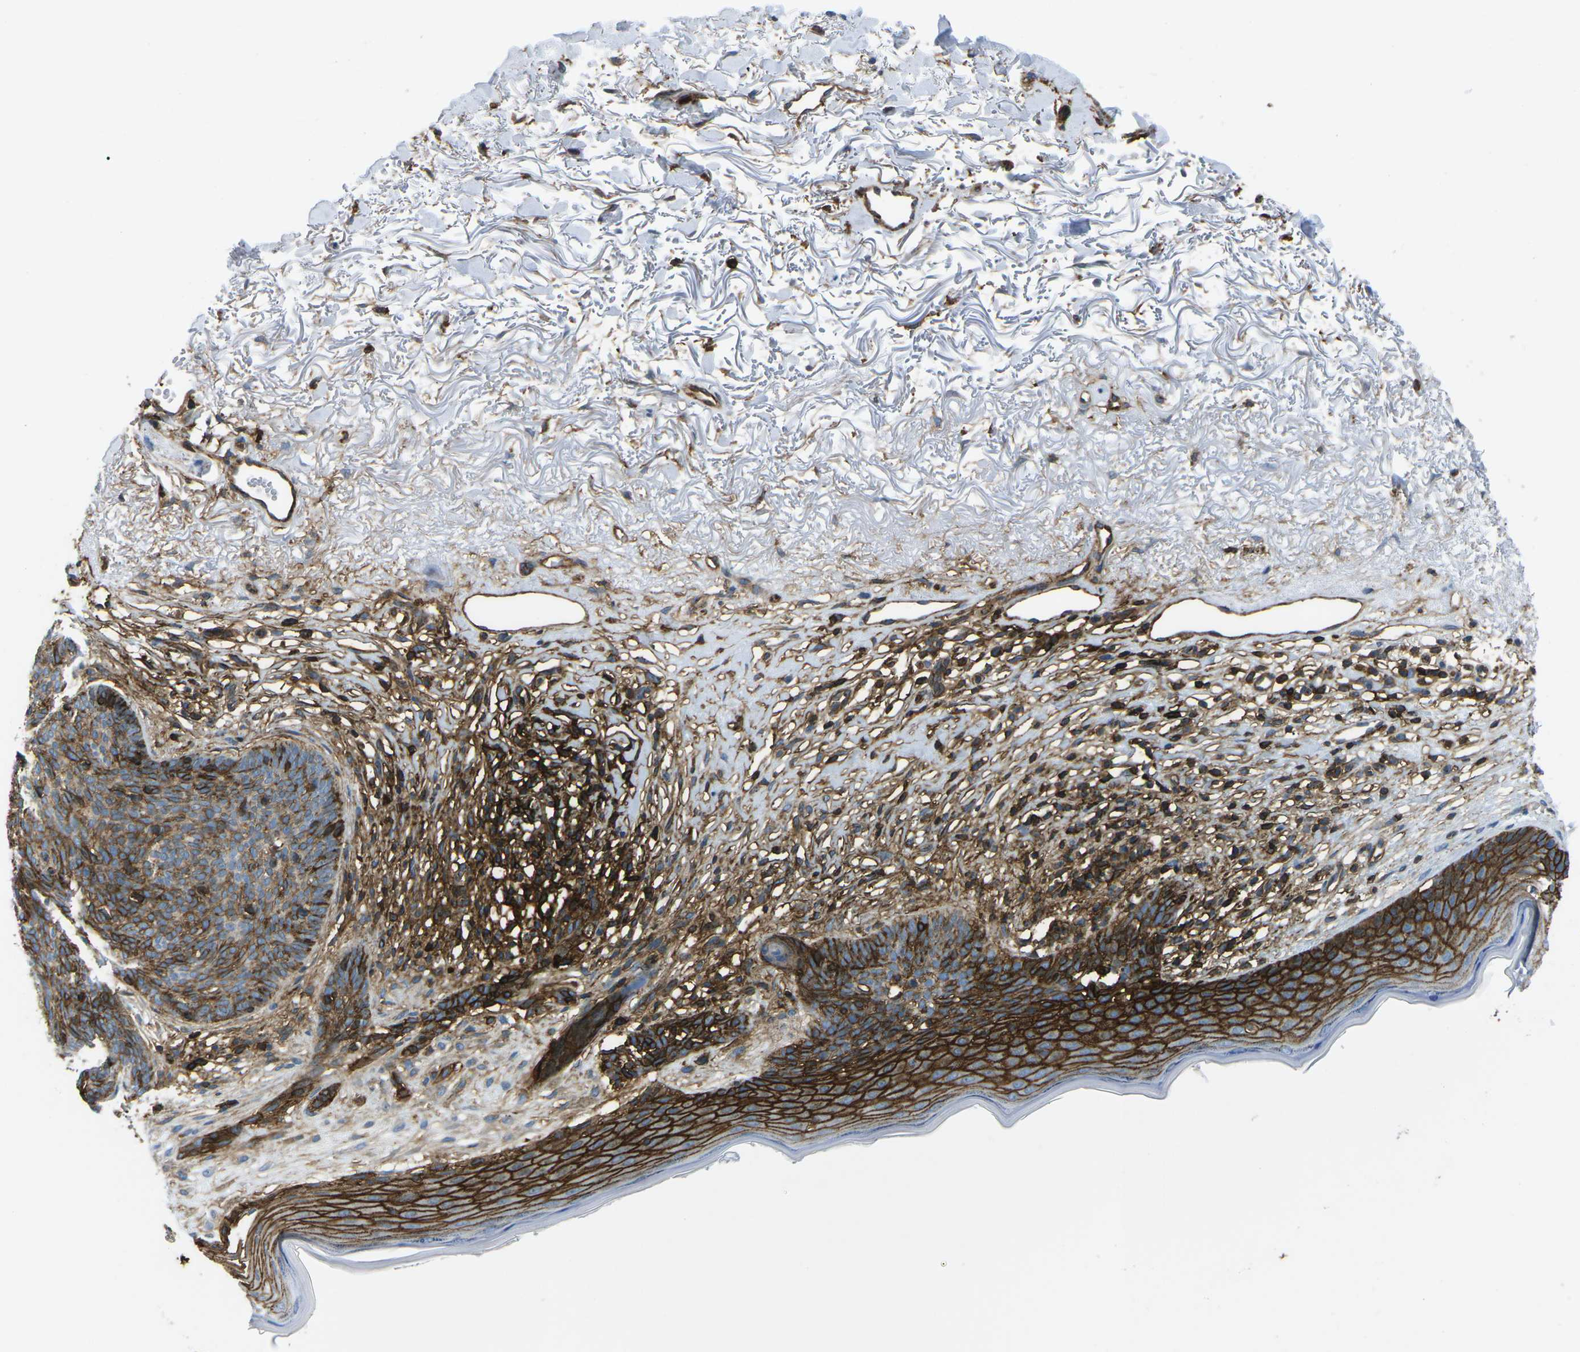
{"staining": {"intensity": "moderate", "quantity": ">75%", "location": "cytoplasmic/membranous"}, "tissue": "skin cancer", "cell_type": "Tumor cells", "image_type": "cancer", "snomed": [{"axis": "morphology", "description": "Normal tissue, NOS"}, {"axis": "morphology", "description": "Basal cell carcinoma"}, {"axis": "topography", "description": "Skin"}], "caption": "A photomicrograph of basal cell carcinoma (skin) stained for a protein shows moderate cytoplasmic/membranous brown staining in tumor cells. The protein of interest is stained brown, and the nuclei are stained in blue (DAB IHC with brightfield microscopy, high magnification).", "gene": "HLA-B", "patient": {"sex": "female", "age": 70}}